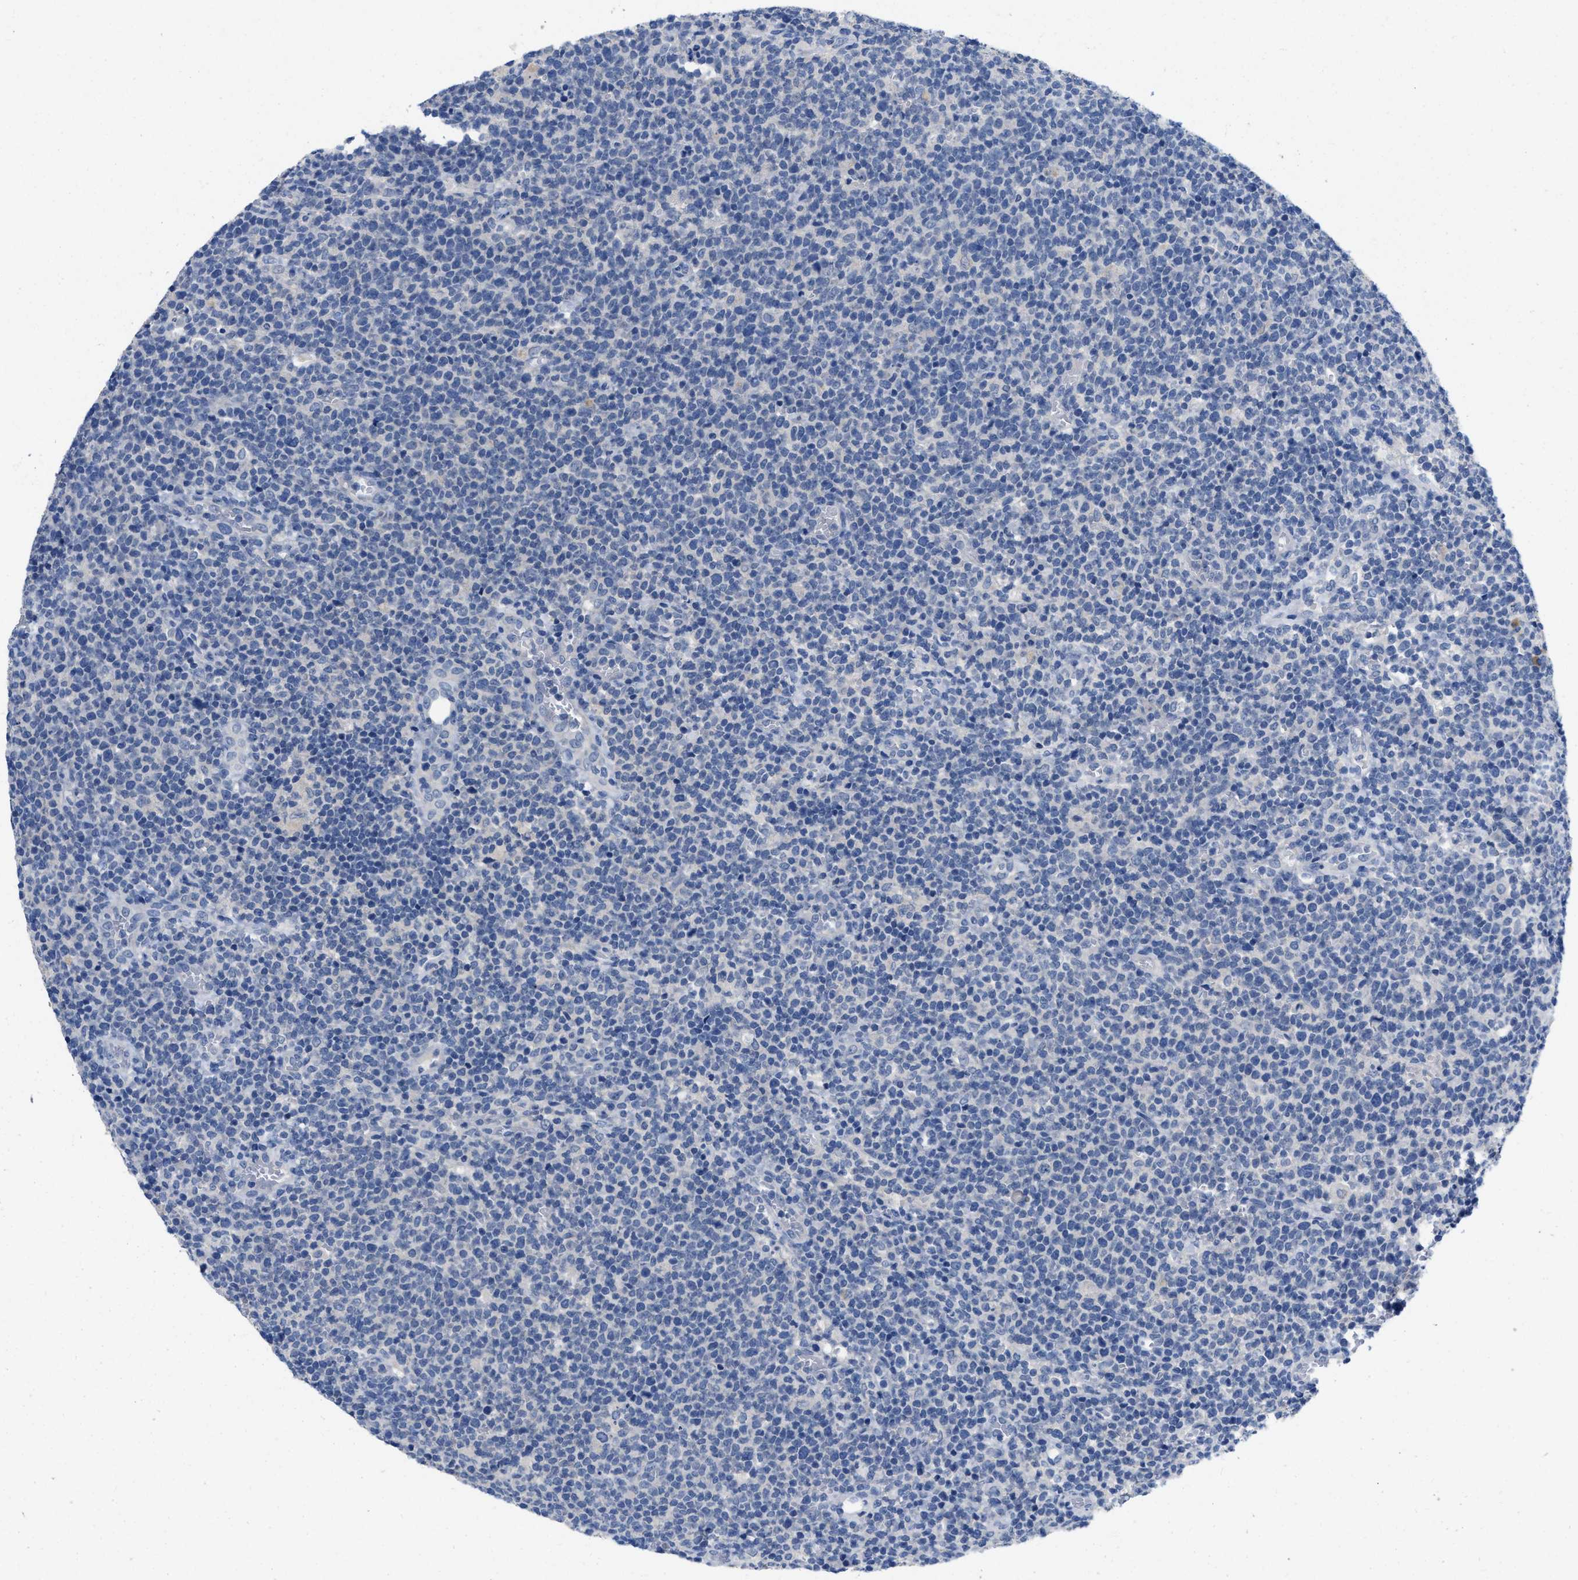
{"staining": {"intensity": "negative", "quantity": "none", "location": "none"}, "tissue": "lymphoma", "cell_type": "Tumor cells", "image_type": "cancer", "snomed": [{"axis": "morphology", "description": "Malignant lymphoma, non-Hodgkin's type, High grade"}, {"axis": "topography", "description": "Lymph node"}], "caption": "This is a micrograph of immunohistochemistry staining of lymphoma, which shows no staining in tumor cells.", "gene": "PYY", "patient": {"sex": "male", "age": 61}}